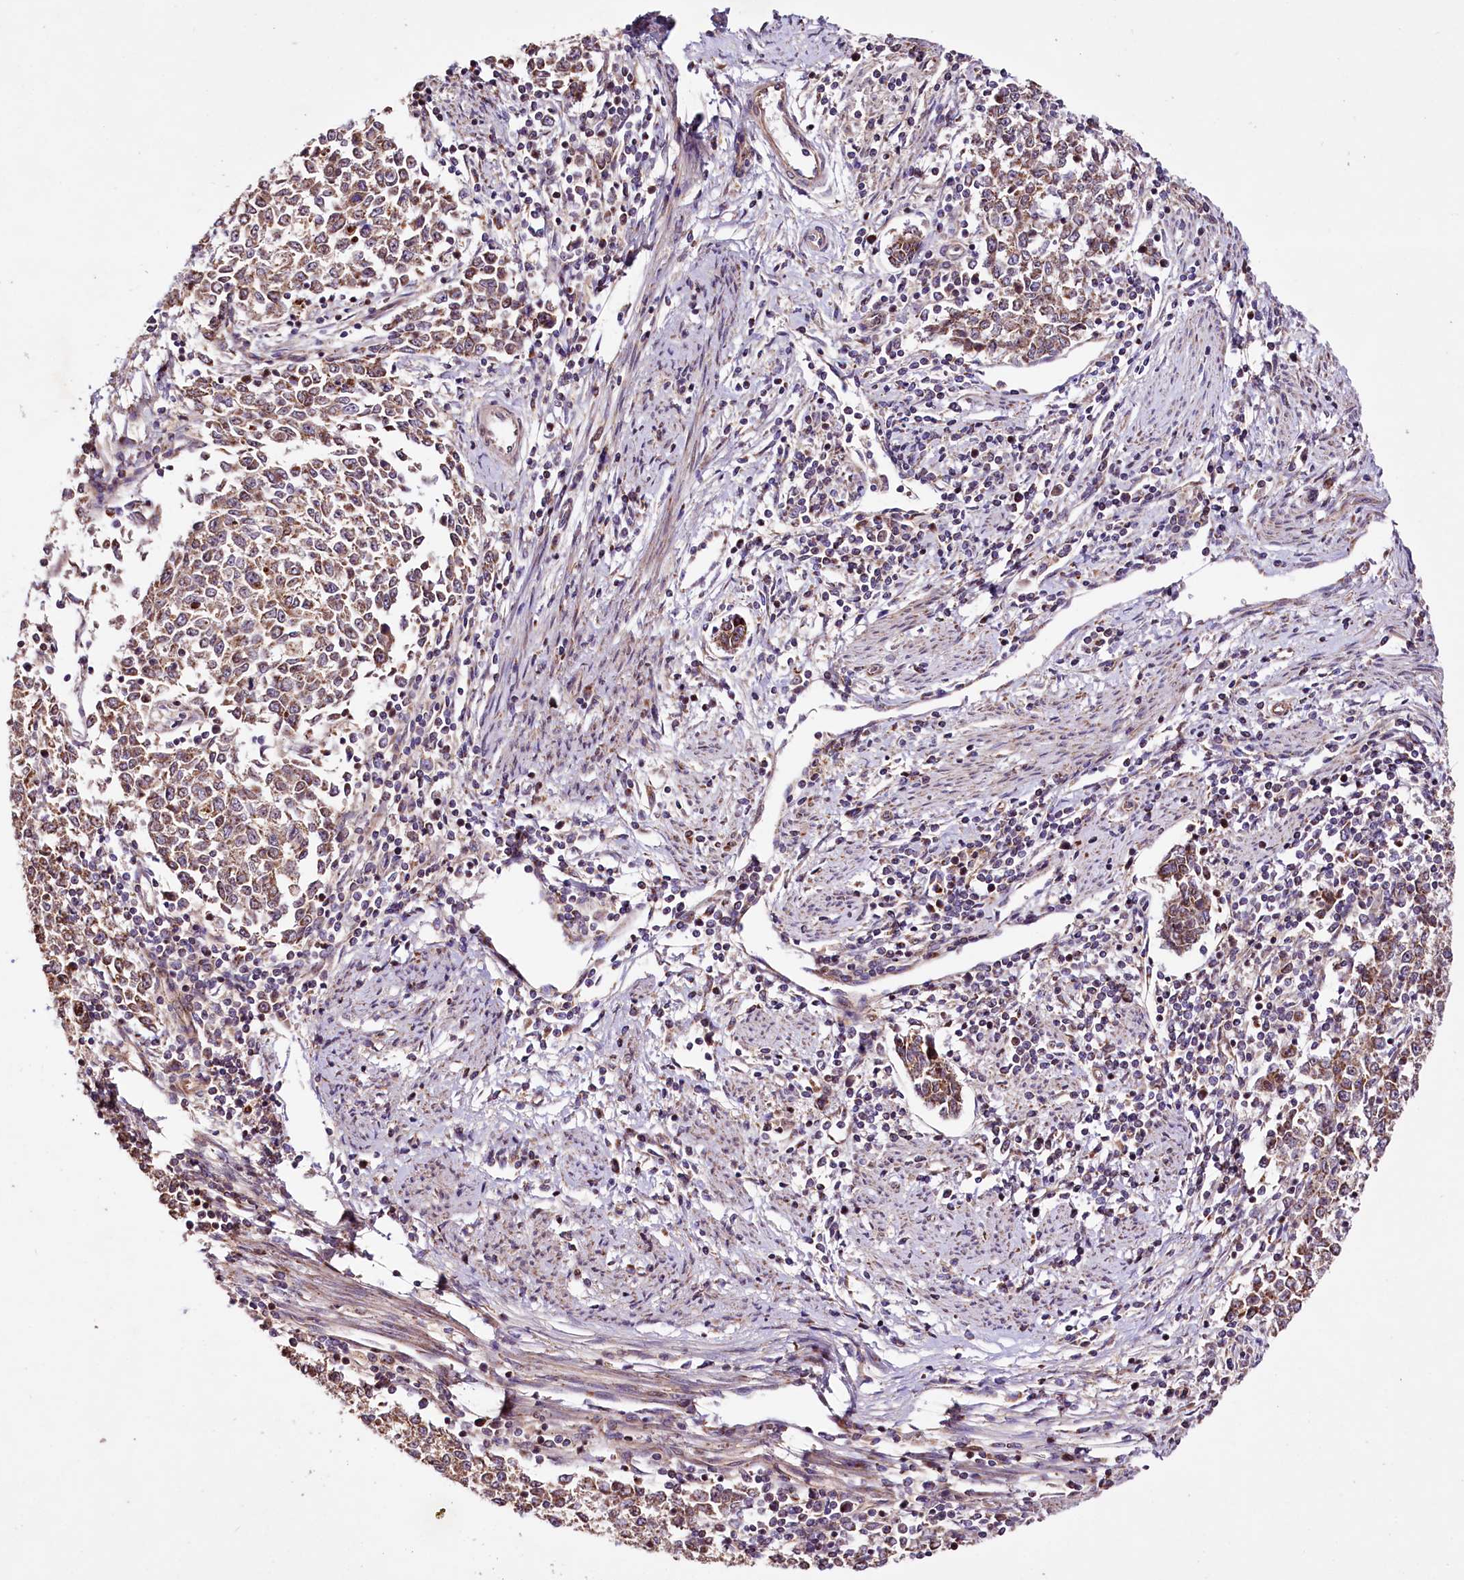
{"staining": {"intensity": "weak", "quantity": ">75%", "location": "cytoplasmic/membranous"}, "tissue": "endometrial cancer", "cell_type": "Tumor cells", "image_type": "cancer", "snomed": [{"axis": "morphology", "description": "Adenocarcinoma, NOS"}, {"axis": "topography", "description": "Endometrium"}], "caption": "A brown stain shows weak cytoplasmic/membranous staining of a protein in adenocarcinoma (endometrial) tumor cells. The staining was performed using DAB to visualize the protein expression in brown, while the nuclei were stained in blue with hematoxylin (Magnification: 20x).", "gene": "ST7", "patient": {"sex": "female", "age": 50}}